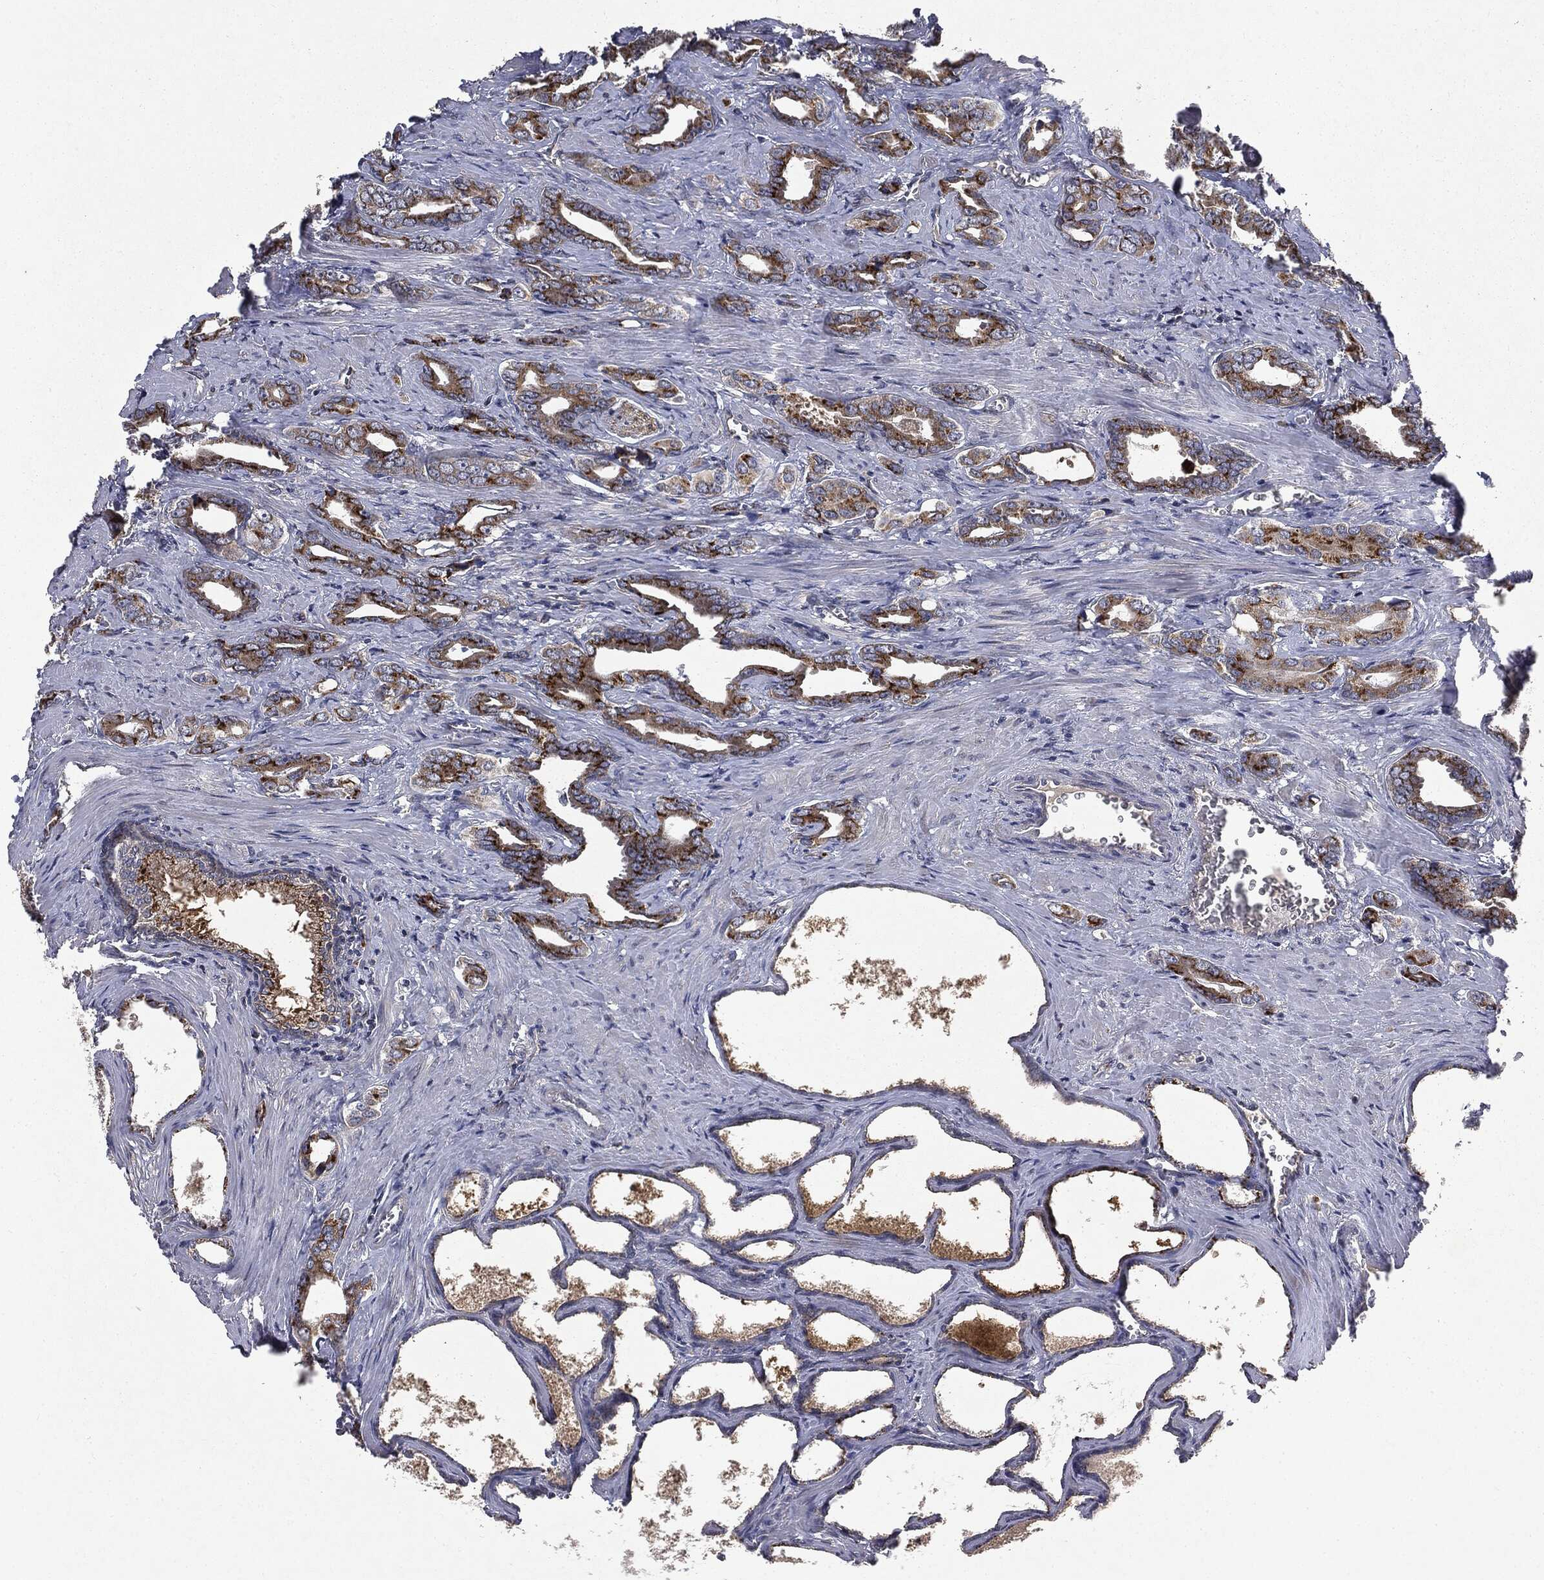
{"staining": {"intensity": "strong", "quantity": ">75%", "location": "cytoplasmic/membranous"}, "tissue": "prostate cancer", "cell_type": "Tumor cells", "image_type": "cancer", "snomed": [{"axis": "morphology", "description": "Adenocarcinoma, NOS"}, {"axis": "topography", "description": "Prostate"}], "caption": "Adenocarcinoma (prostate) stained with DAB immunohistochemistry displays high levels of strong cytoplasmic/membranous expression in approximately >75% of tumor cells. The staining was performed using DAB, with brown indicating positive protein expression. Nuclei are stained blue with hematoxylin.", "gene": "PLPPR2", "patient": {"sex": "male", "age": 66}}